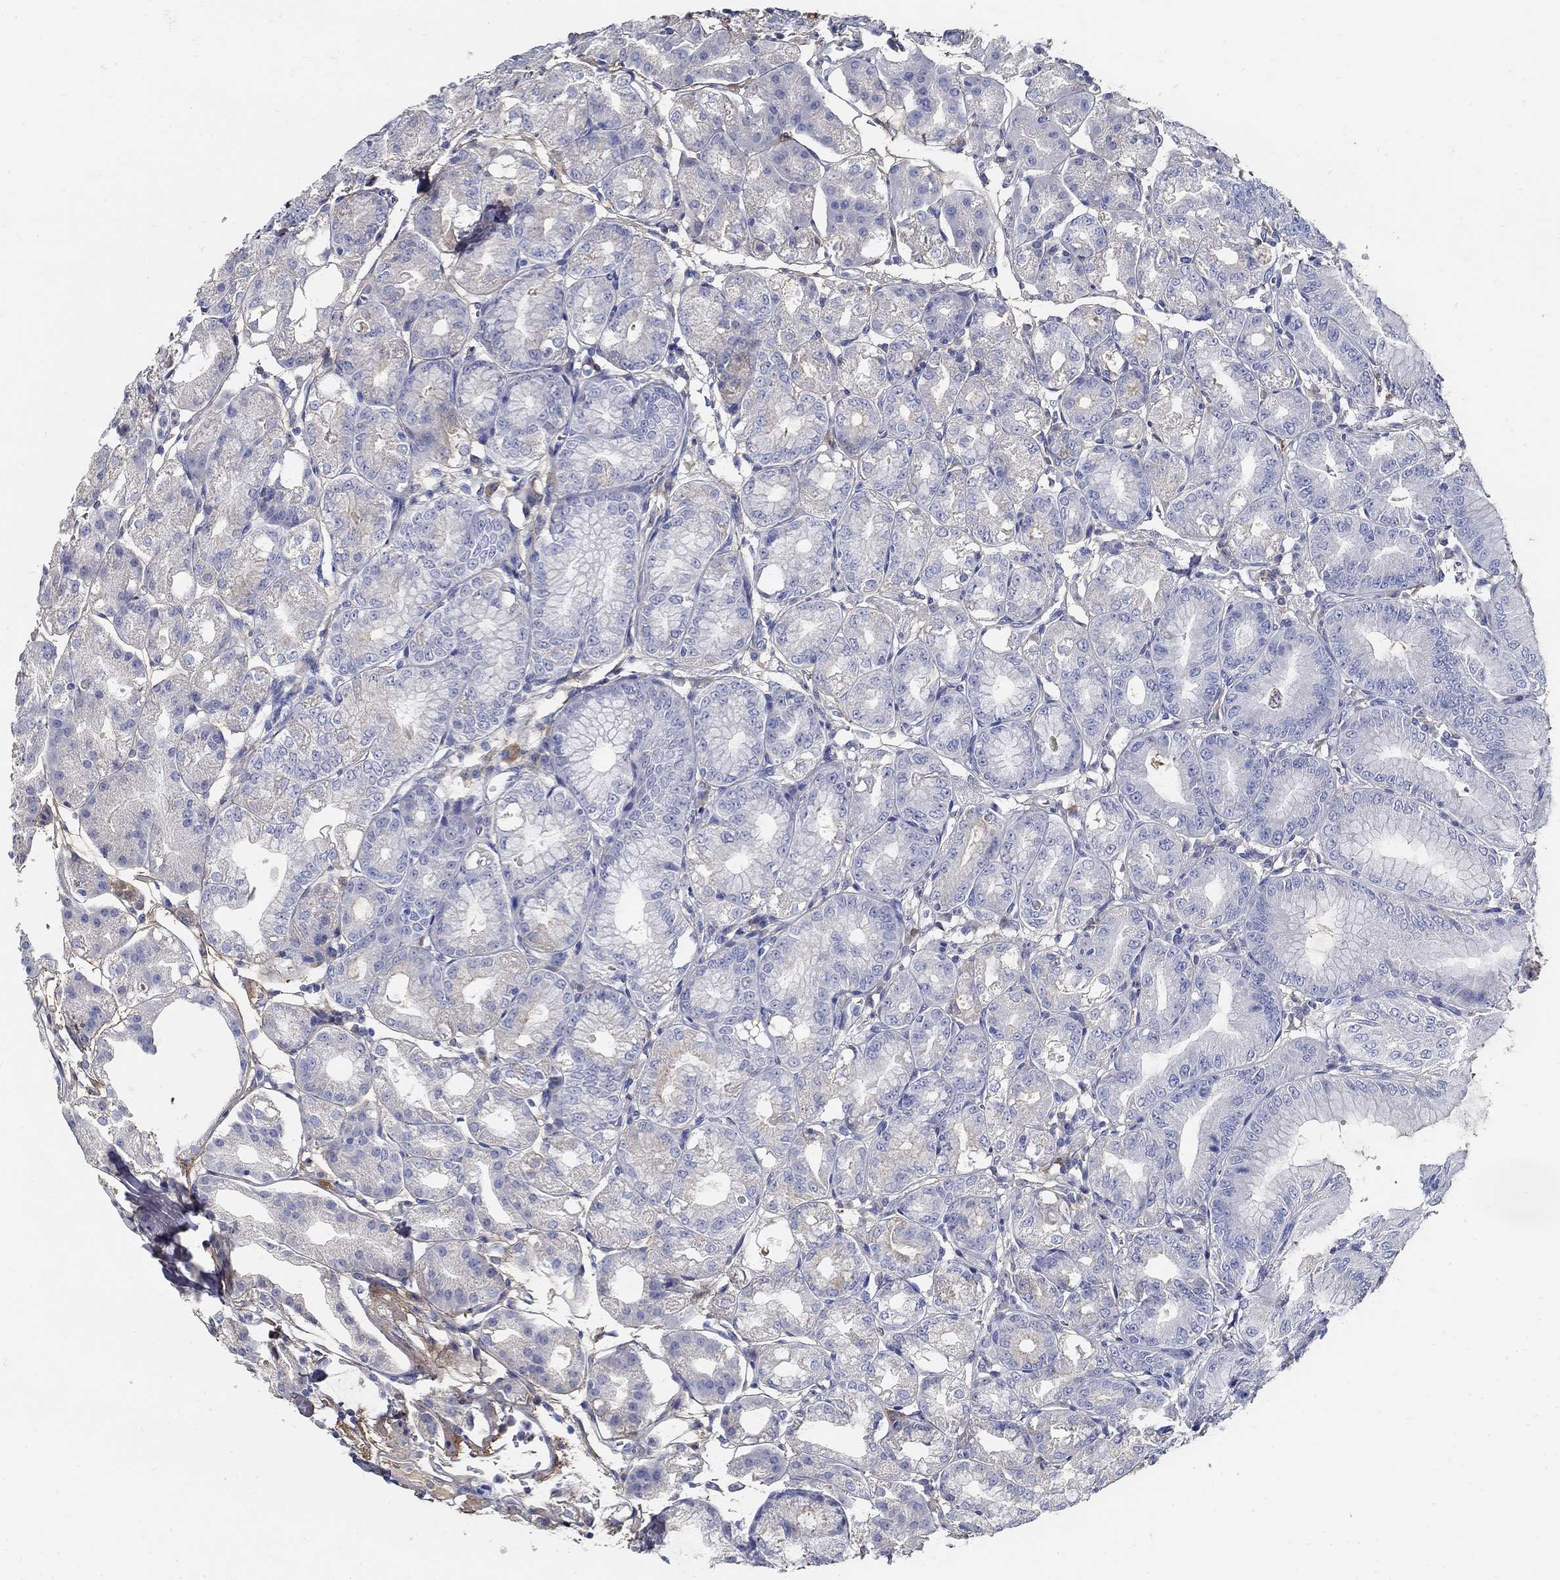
{"staining": {"intensity": "weak", "quantity": "<25%", "location": "cytoplasmic/membranous"}, "tissue": "stomach", "cell_type": "Glandular cells", "image_type": "normal", "snomed": [{"axis": "morphology", "description": "Normal tissue, NOS"}, {"axis": "topography", "description": "Stomach"}], "caption": "An image of human stomach is negative for staining in glandular cells. (DAB (3,3'-diaminobenzidine) IHC visualized using brightfield microscopy, high magnification).", "gene": "TGFBI", "patient": {"sex": "male", "age": 71}}